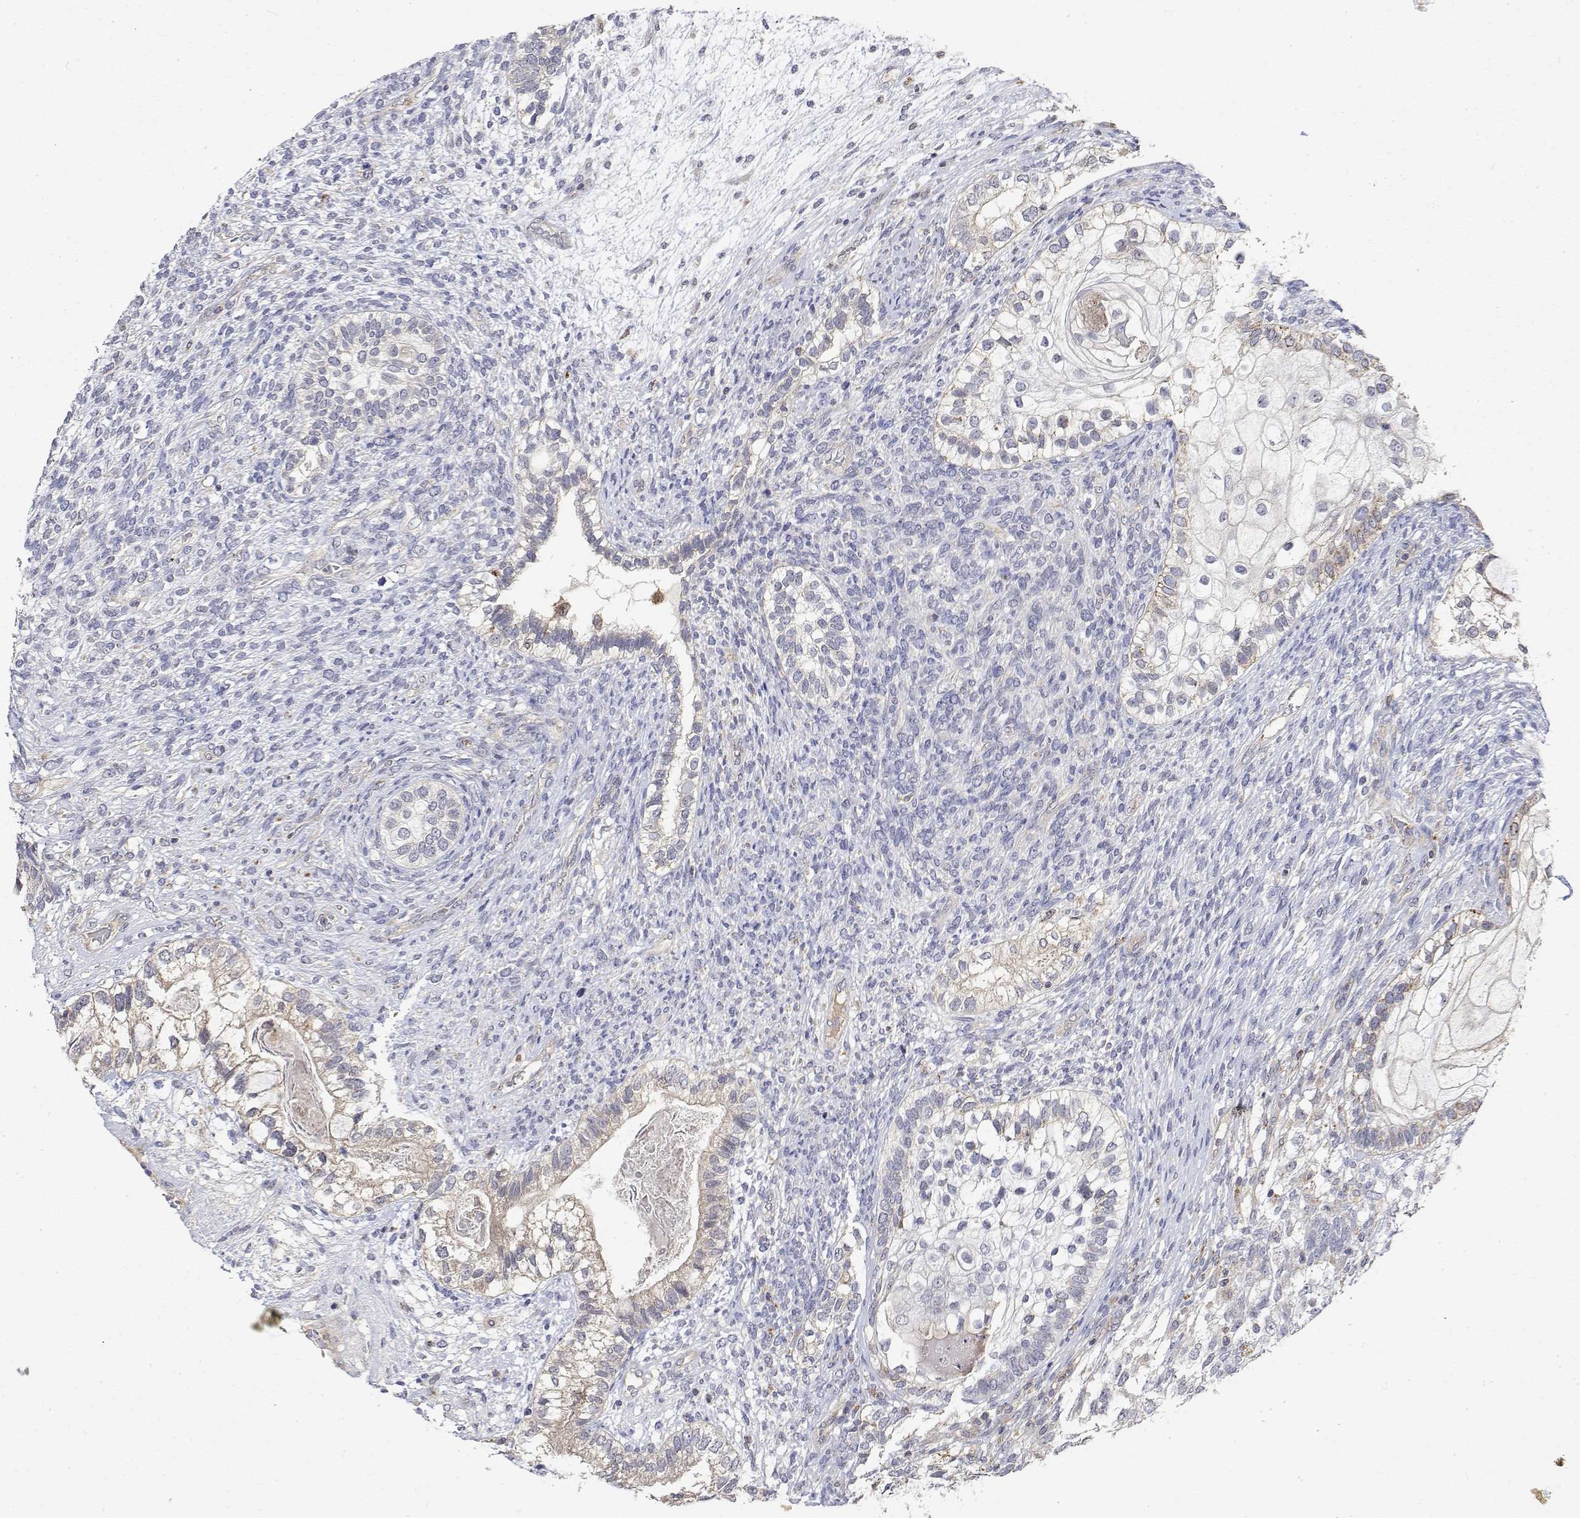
{"staining": {"intensity": "weak", "quantity": "25%-75%", "location": "cytoplasmic/membranous"}, "tissue": "testis cancer", "cell_type": "Tumor cells", "image_type": "cancer", "snomed": [{"axis": "morphology", "description": "Seminoma, NOS"}, {"axis": "morphology", "description": "Carcinoma, Embryonal, NOS"}, {"axis": "topography", "description": "Testis"}], "caption": "This micrograph exhibits immunohistochemistry (IHC) staining of human testis seminoma, with low weak cytoplasmic/membranous staining in approximately 25%-75% of tumor cells.", "gene": "LONRF3", "patient": {"sex": "male", "age": 41}}